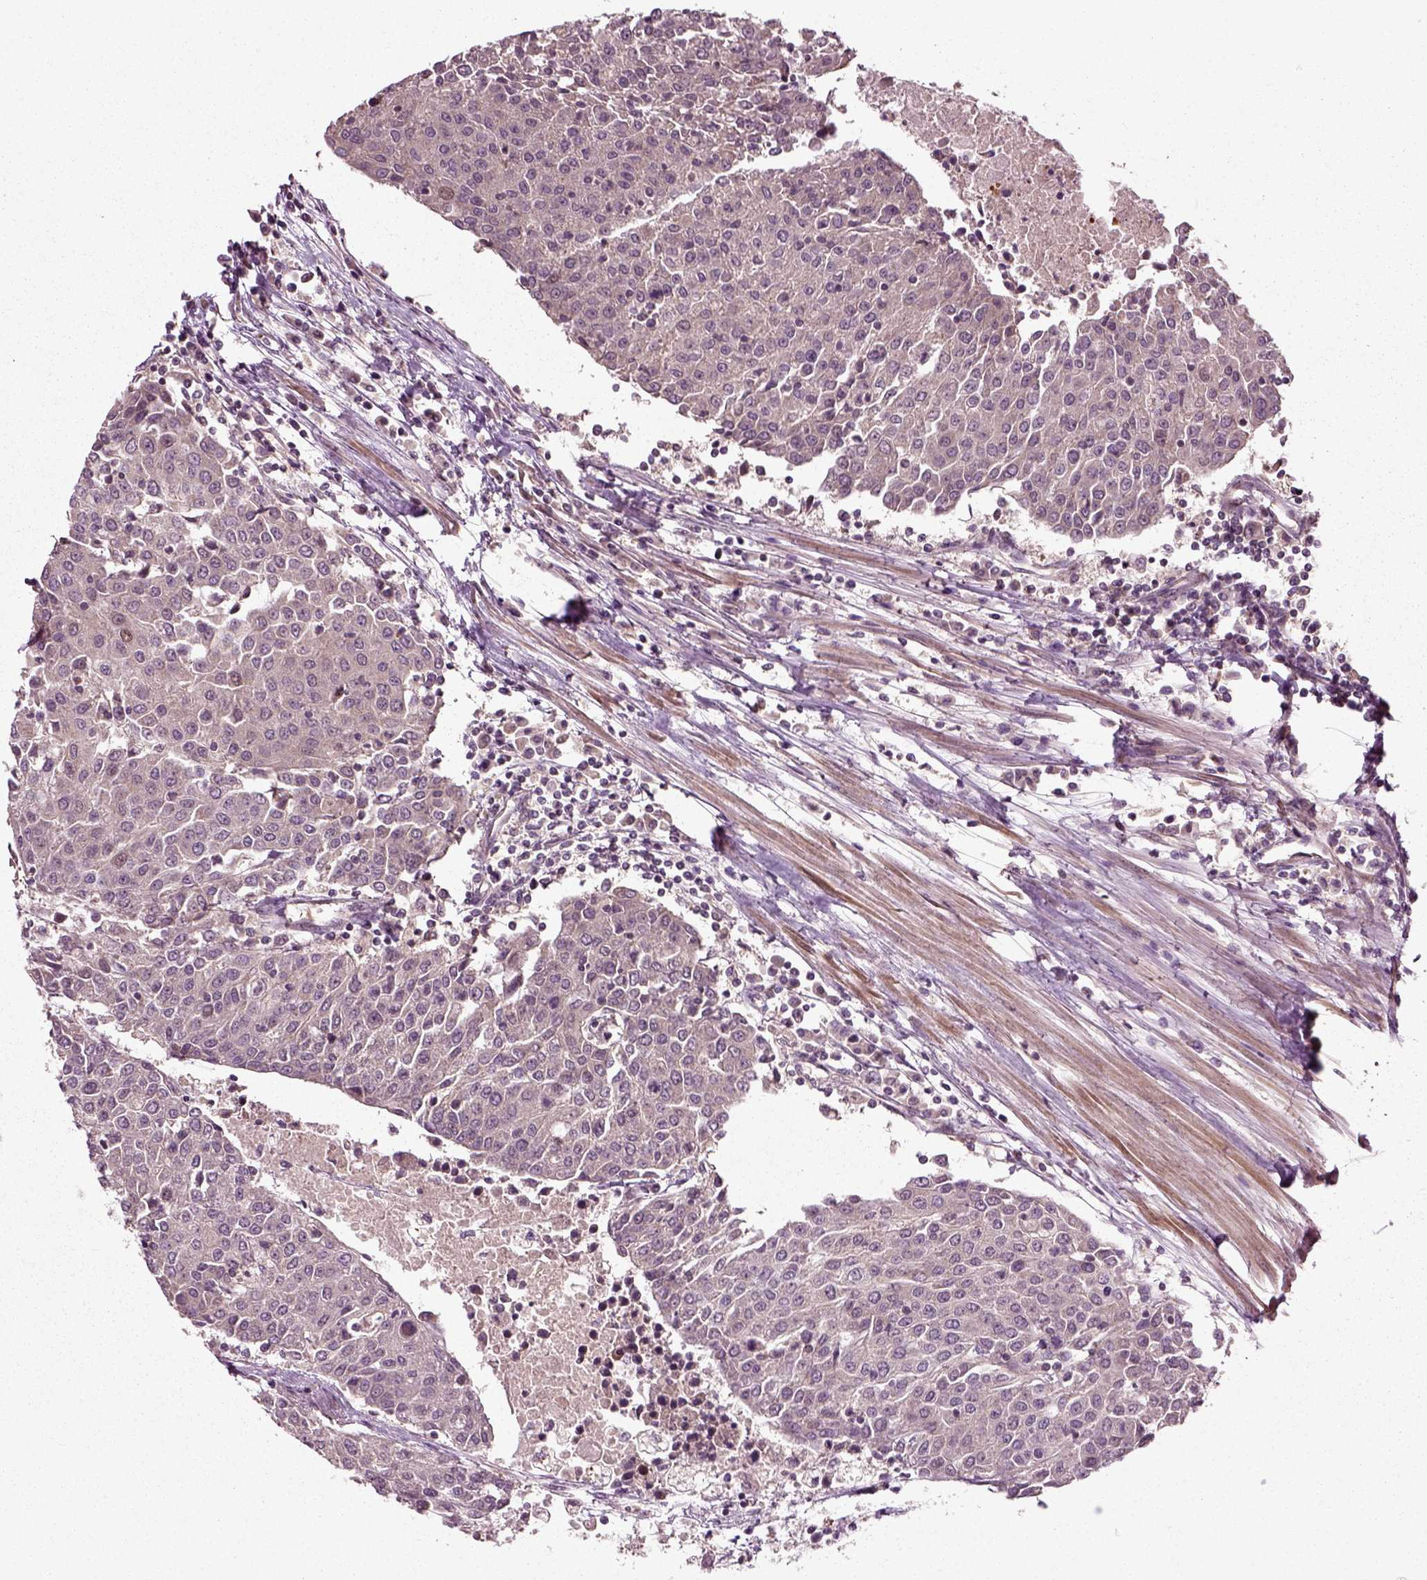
{"staining": {"intensity": "negative", "quantity": "none", "location": "none"}, "tissue": "urothelial cancer", "cell_type": "Tumor cells", "image_type": "cancer", "snomed": [{"axis": "morphology", "description": "Urothelial carcinoma, High grade"}, {"axis": "topography", "description": "Urinary bladder"}], "caption": "Tumor cells show no significant expression in urothelial cancer. The staining was performed using DAB to visualize the protein expression in brown, while the nuclei were stained in blue with hematoxylin (Magnification: 20x).", "gene": "PLCD3", "patient": {"sex": "female", "age": 85}}